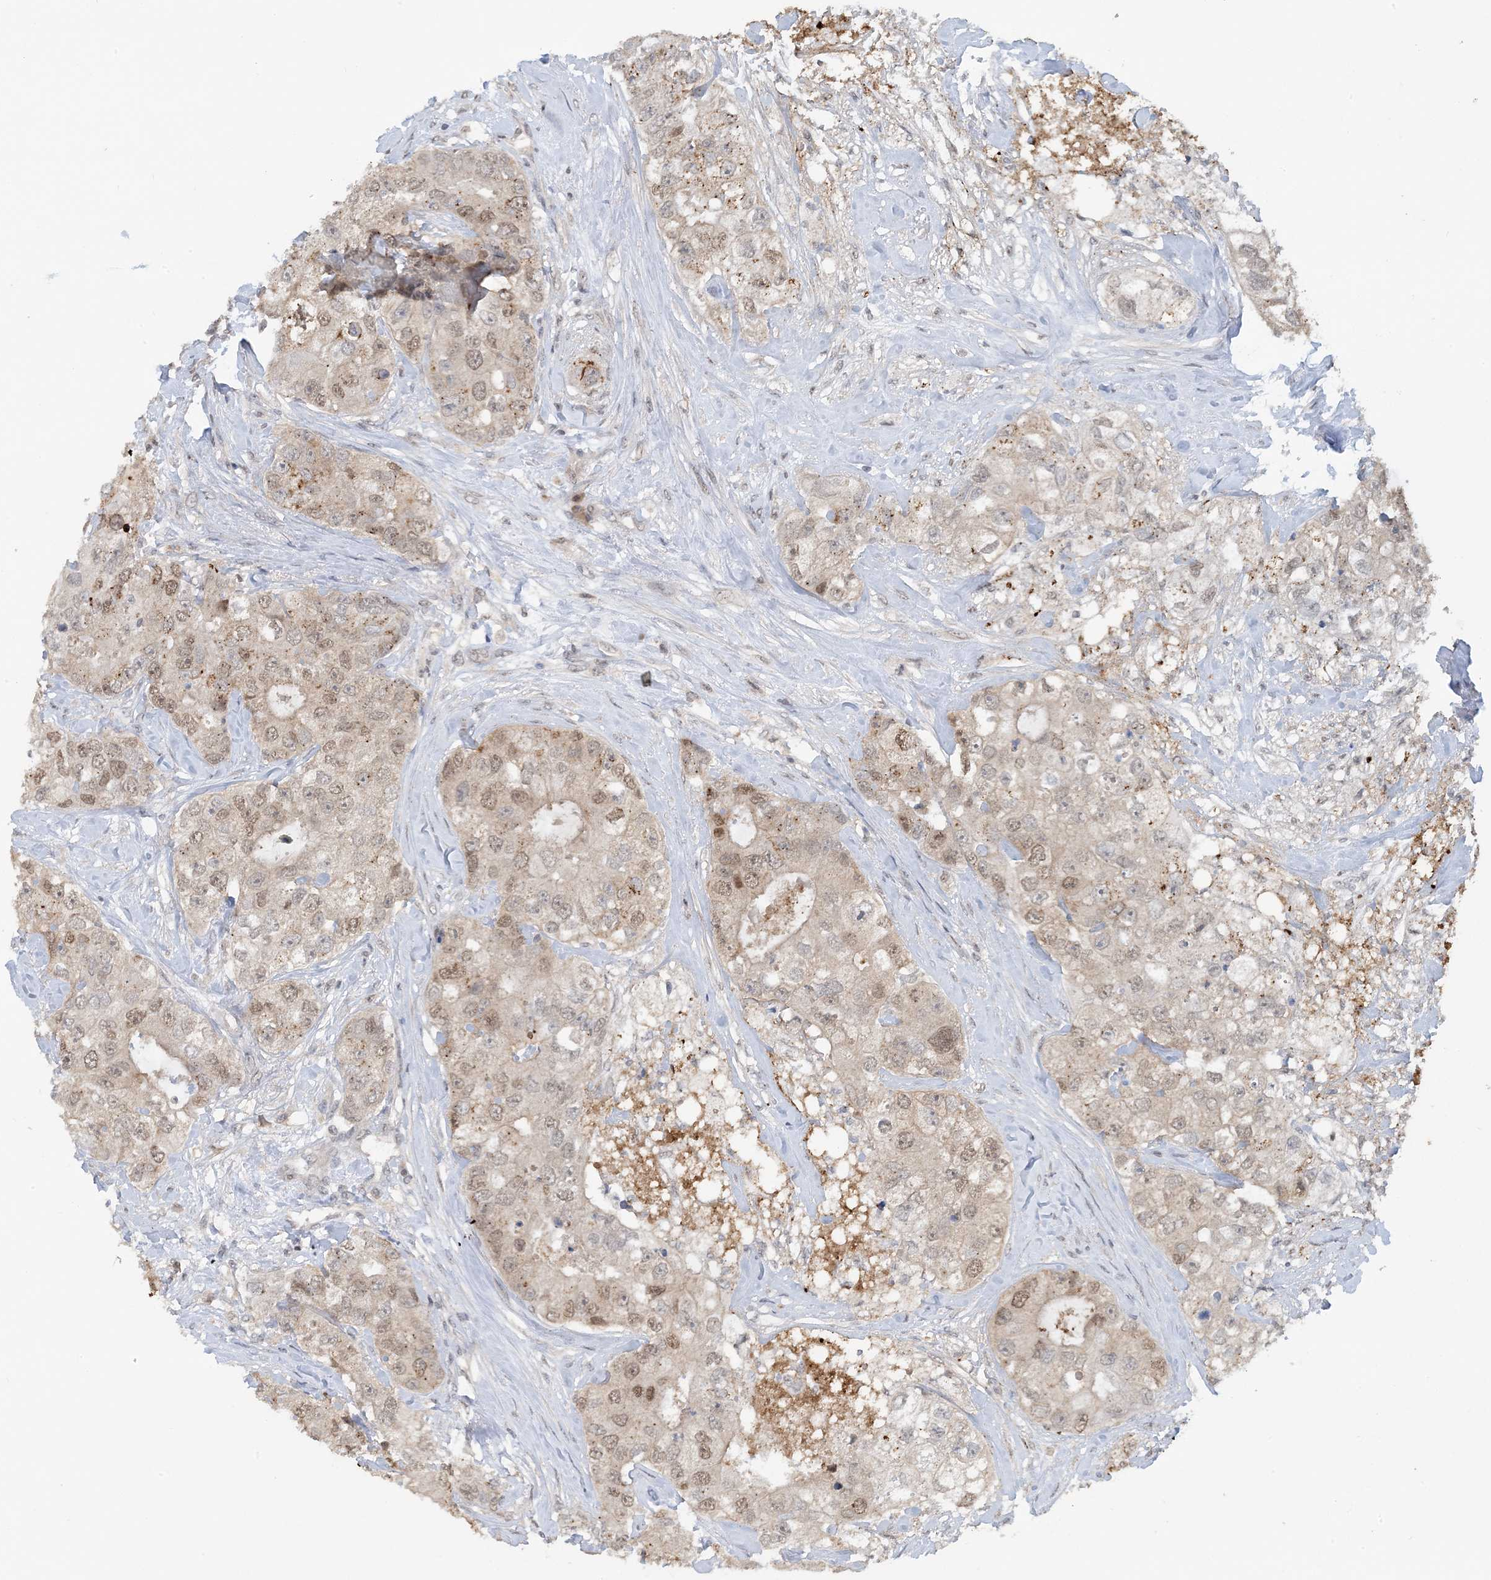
{"staining": {"intensity": "moderate", "quantity": "<25%", "location": "nuclear"}, "tissue": "breast cancer", "cell_type": "Tumor cells", "image_type": "cancer", "snomed": [{"axis": "morphology", "description": "Duct carcinoma"}, {"axis": "topography", "description": "Breast"}], "caption": "A low amount of moderate nuclear staining is seen in approximately <25% of tumor cells in breast cancer tissue.", "gene": "ACYP2", "patient": {"sex": "female", "age": 62}}